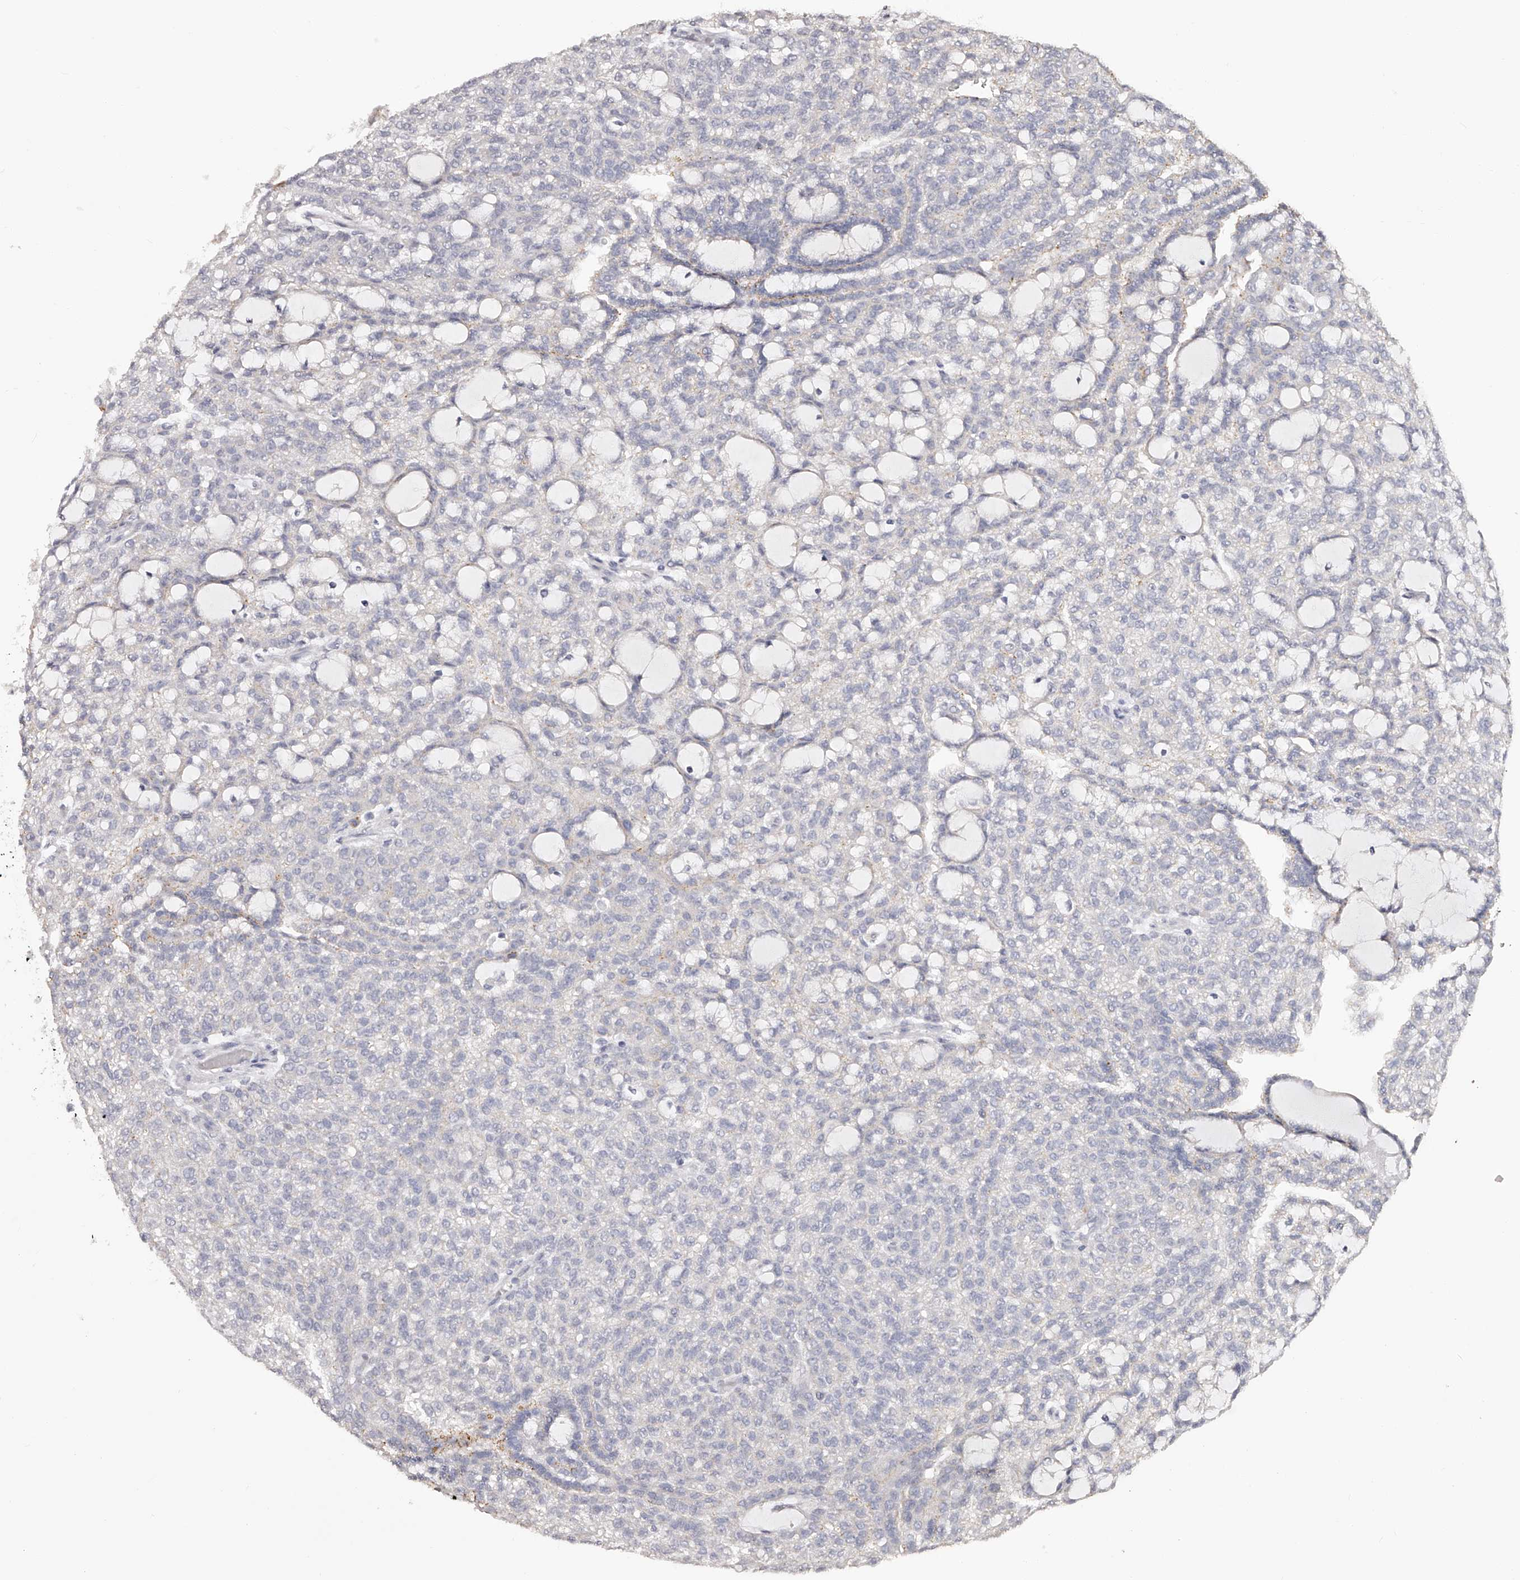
{"staining": {"intensity": "negative", "quantity": "none", "location": "none"}, "tissue": "renal cancer", "cell_type": "Tumor cells", "image_type": "cancer", "snomed": [{"axis": "morphology", "description": "Adenocarcinoma, NOS"}, {"axis": "topography", "description": "Kidney"}], "caption": "Immunohistochemistry (IHC) photomicrograph of renal cancer stained for a protein (brown), which reveals no expression in tumor cells.", "gene": "SLC35D3", "patient": {"sex": "male", "age": 63}}